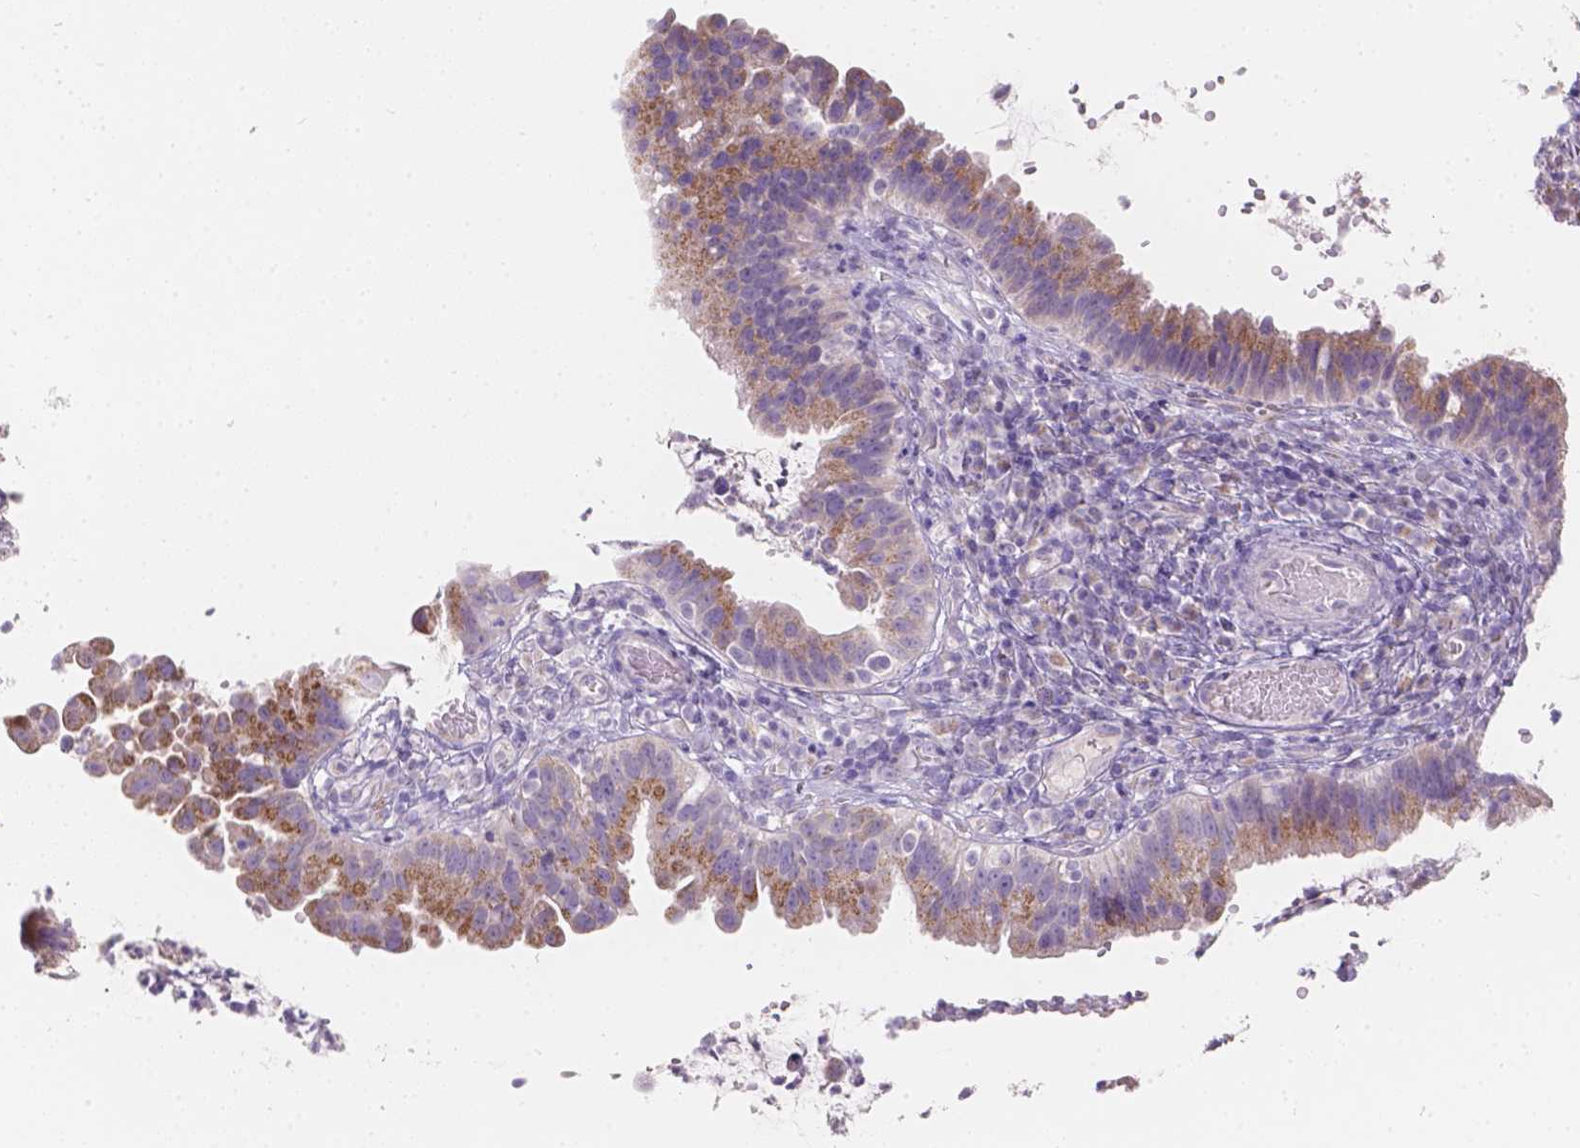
{"staining": {"intensity": "moderate", "quantity": "<25%", "location": "cytoplasmic/membranous"}, "tissue": "cervical cancer", "cell_type": "Tumor cells", "image_type": "cancer", "snomed": [{"axis": "morphology", "description": "Adenocarcinoma, NOS"}, {"axis": "topography", "description": "Cervix"}], "caption": "Moderate cytoplasmic/membranous protein staining is appreciated in about <25% of tumor cells in cervical adenocarcinoma.", "gene": "HTN3", "patient": {"sex": "female", "age": 34}}